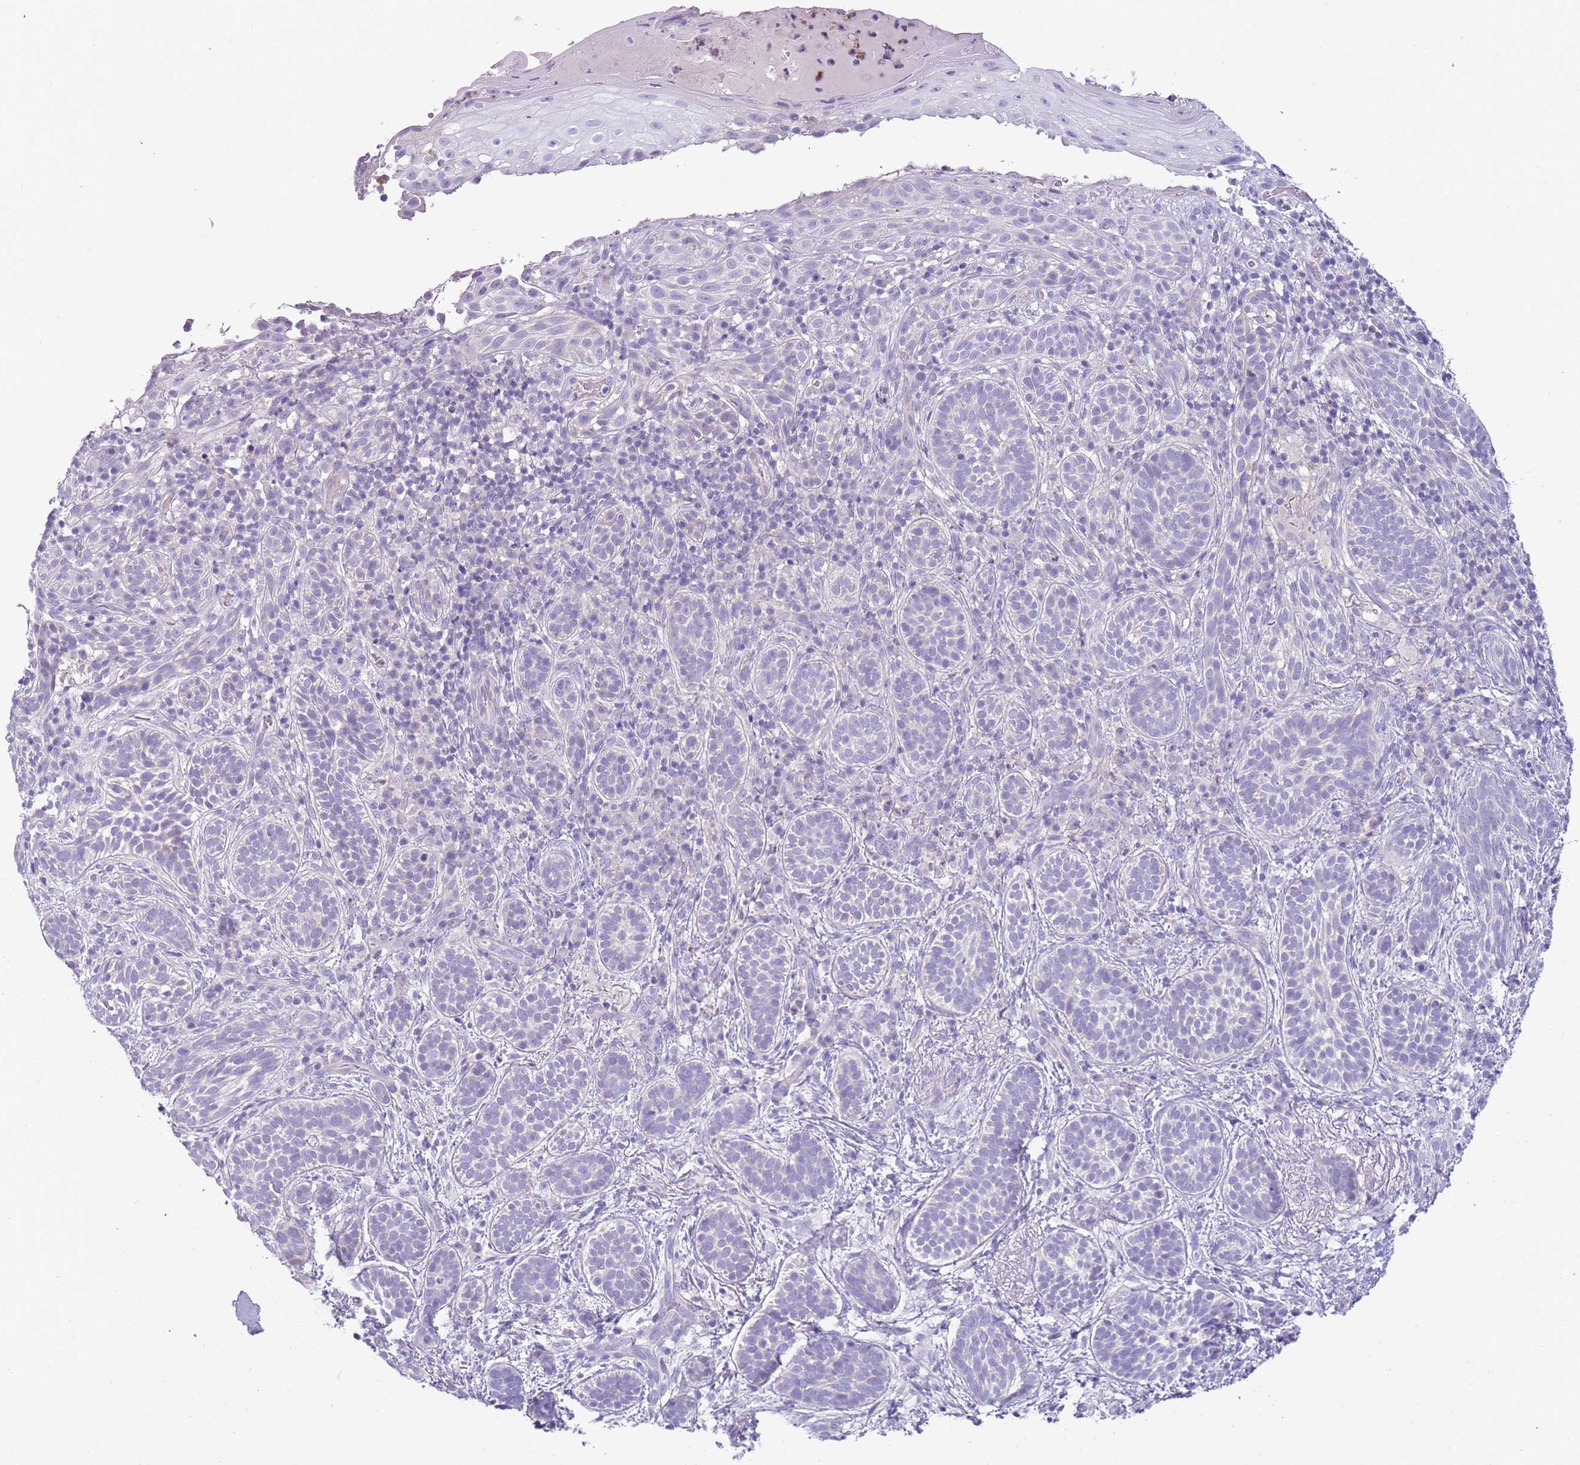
{"staining": {"intensity": "negative", "quantity": "none", "location": "none"}, "tissue": "skin cancer", "cell_type": "Tumor cells", "image_type": "cancer", "snomed": [{"axis": "morphology", "description": "Basal cell carcinoma"}, {"axis": "topography", "description": "Skin"}], "caption": "IHC histopathology image of neoplastic tissue: basal cell carcinoma (skin) stained with DAB displays no significant protein staining in tumor cells.", "gene": "ARHGAP5", "patient": {"sex": "male", "age": 71}}